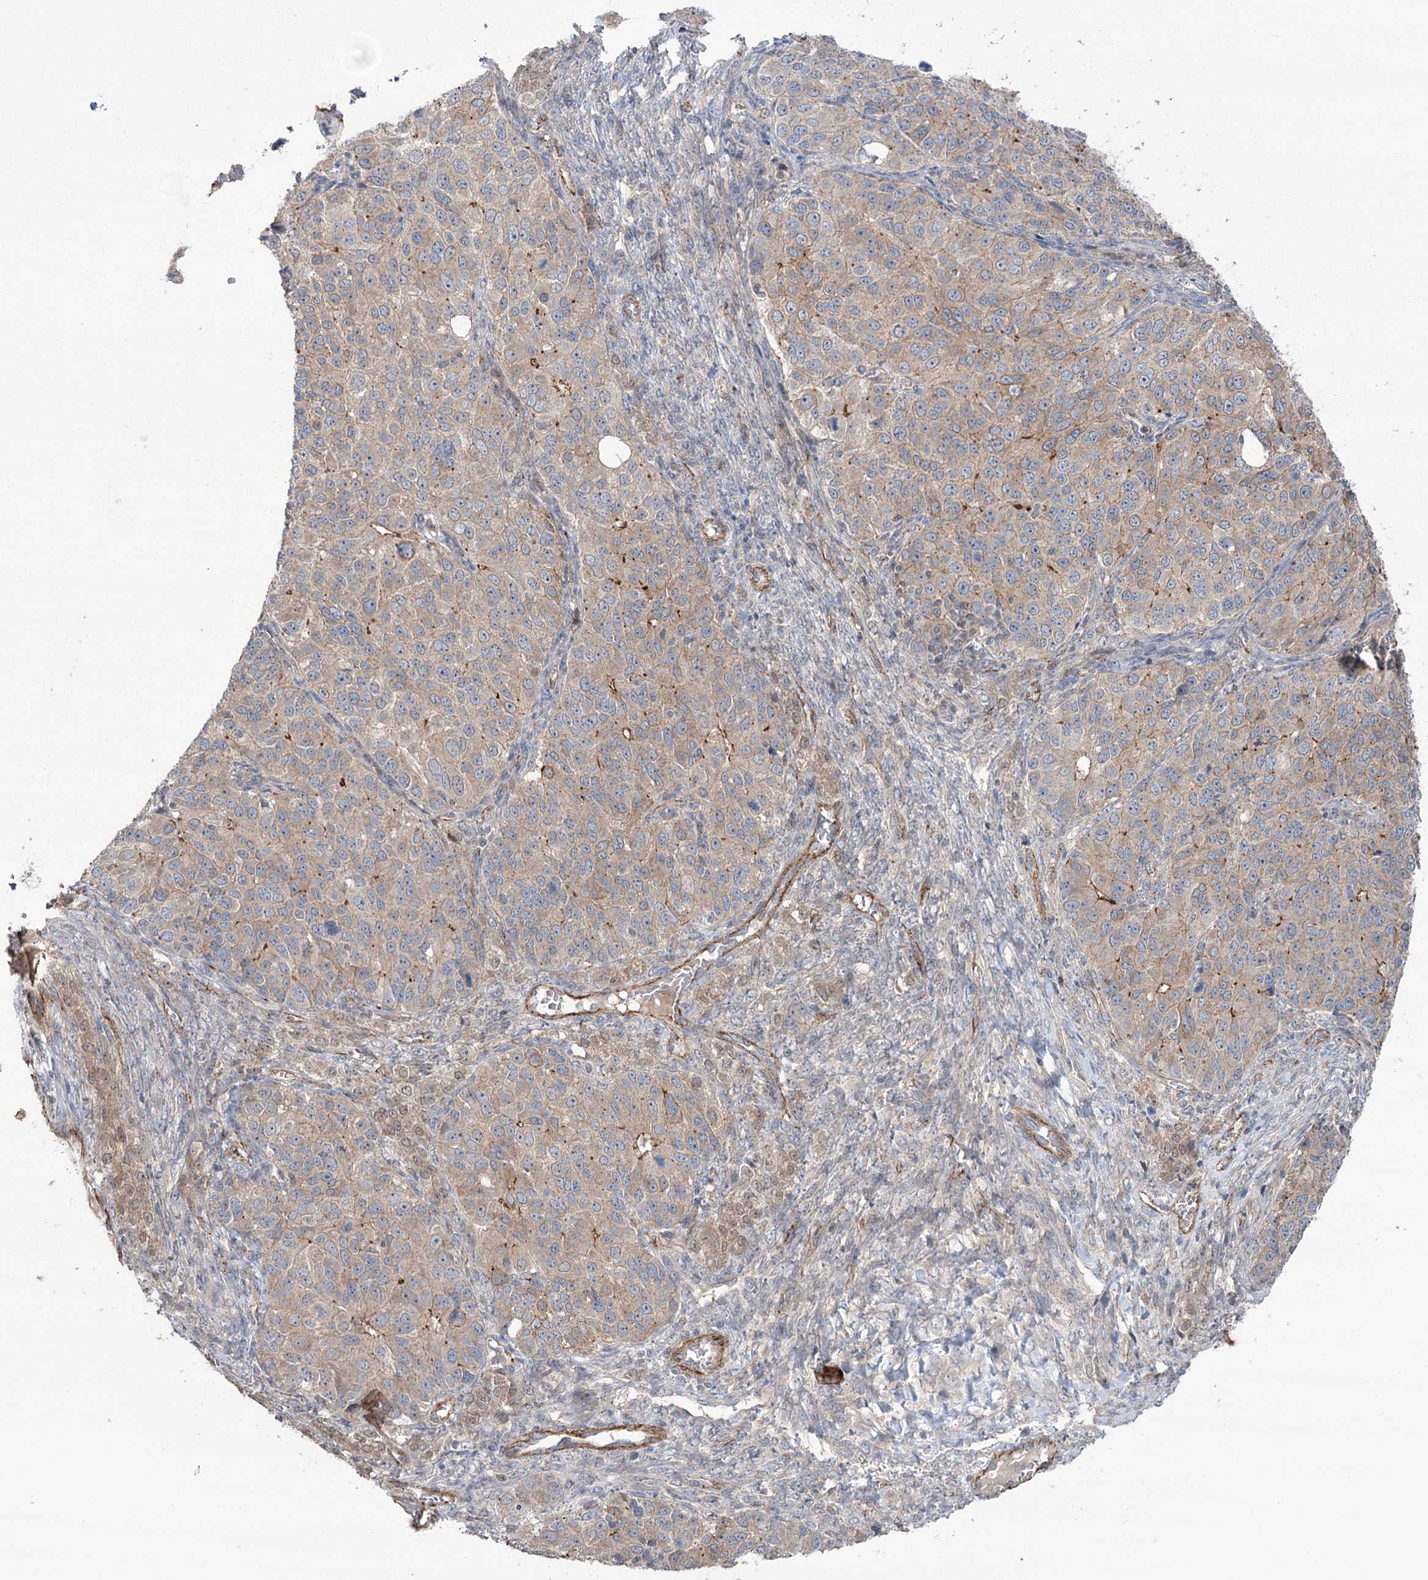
{"staining": {"intensity": "weak", "quantity": "25%-75%", "location": "cytoplasmic/membranous"}, "tissue": "ovarian cancer", "cell_type": "Tumor cells", "image_type": "cancer", "snomed": [{"axis": "morphology", "description": "Carcinoma, endometroid"}, {"axis": "topography", "description": "Ovary"}], "caption": "Protein expression analysis of ovarian cancer shows weak cytoplasmic/membranous staining in about 25%-75% of tumor cells.", "gene": "TRIM71", "patient": {"sex": "female", "age": 51}}